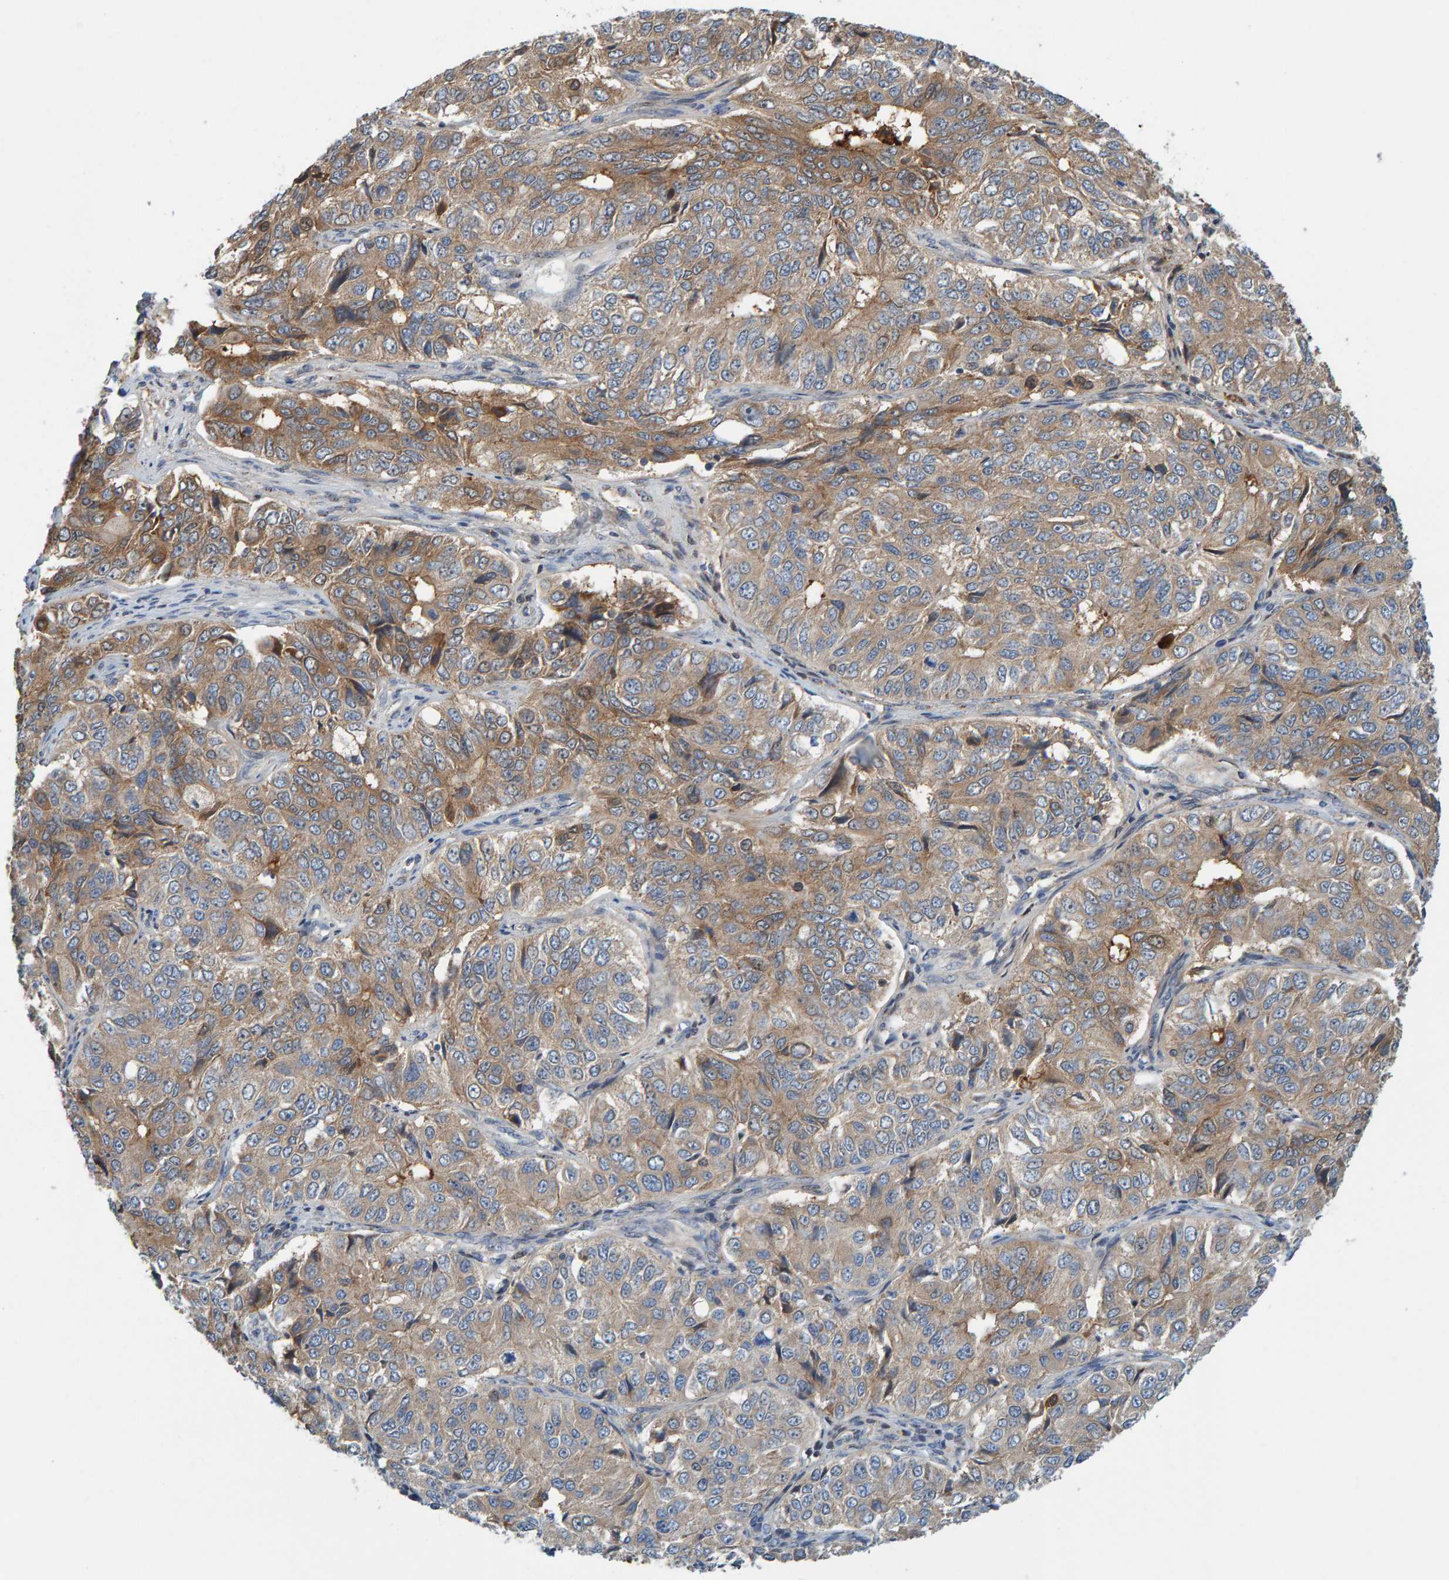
{"staining": {"intensity": "moderate", "quantity": "25%-75%", "location": "cytoplasmic/membranous"}, "tissue": "ovarian cancer", "cell_type": "Tumor cells", "image_type": "cancer", "snomed": [{"axis": "morphology", "description": "Carcinoma, endometroid"}, {"axis": "topography", "description": "Ovary"}], "caption": "IHC (DAB (3,3'-diaminobenzidine)) staining of human ovarian cancer (endometroid carcinoma) exhibits moderate cytoplasmic/membranous protein expression in approximately 25%-75% of tumor cells. (brown staining indicates protein expression, while blue staining denotes nuclei).", "gene": "KIAA0753", "patient": {"sex": "female", "age": 51}}